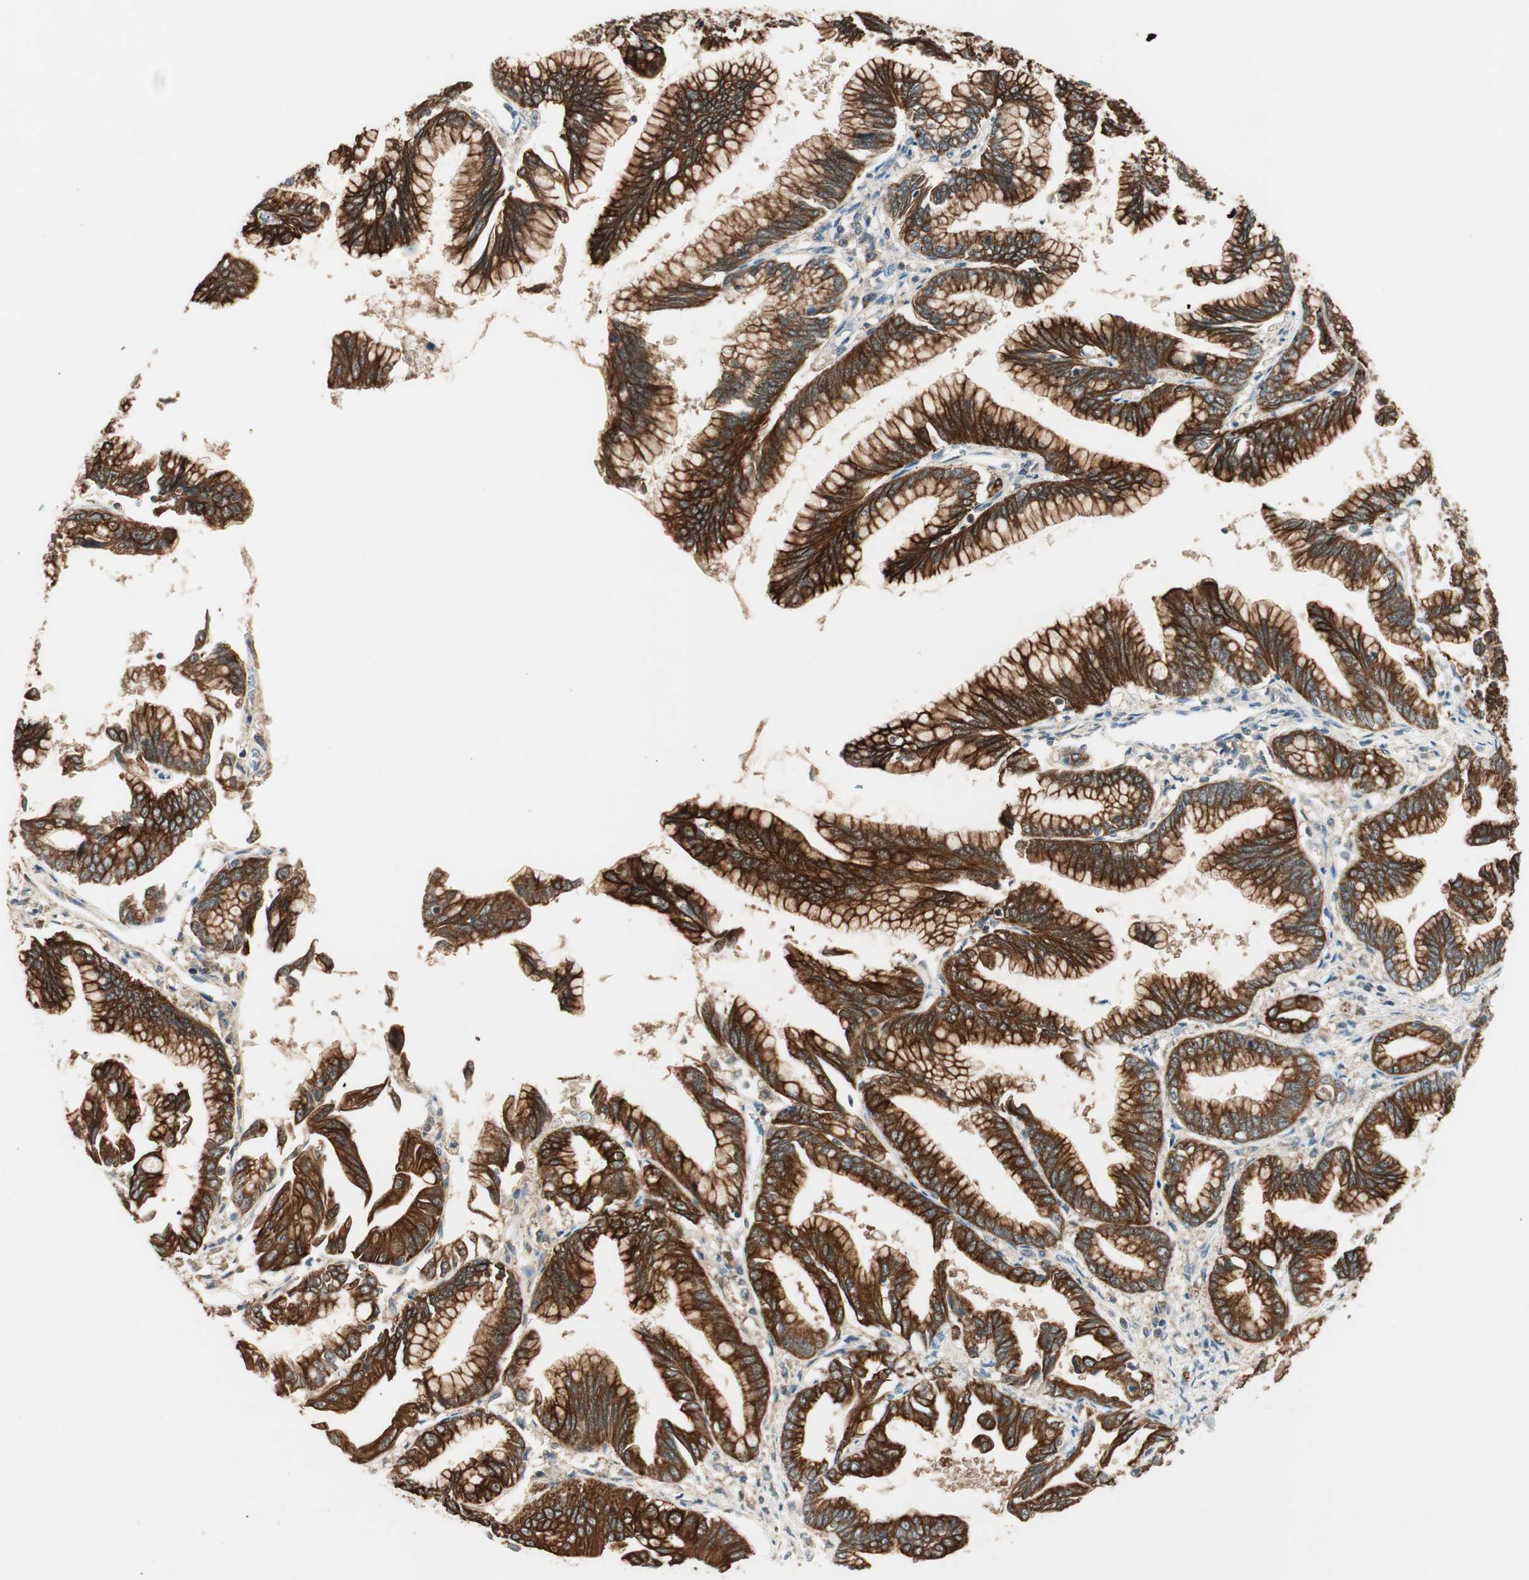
{"staining": {"intensity": "strong", "quantity": ">75%", "location": "cytoplasmic/membranous"}, "tissue": "pancreatic cancer", "cell_type": "Tumor cells", "image_type": "cancer", "snomed": [{"axis": "morphology", "description": "Adenocarcinoma, NOS"}, {"axis": "topography", "description": "Pancreas"}], "caption": "Immunohistochemistry image of neoplastic tissue: pancreatic cancer (adenocarcinoma) stained using IHC reveals high levels of strong protein expression localized specifically in the cytoplasmic/membranous of tumor cells, appearing as a cytoplasmic/membranous brown color.", "gene": "TRIM21", "patient": {"sex": "female", "age": 64}}